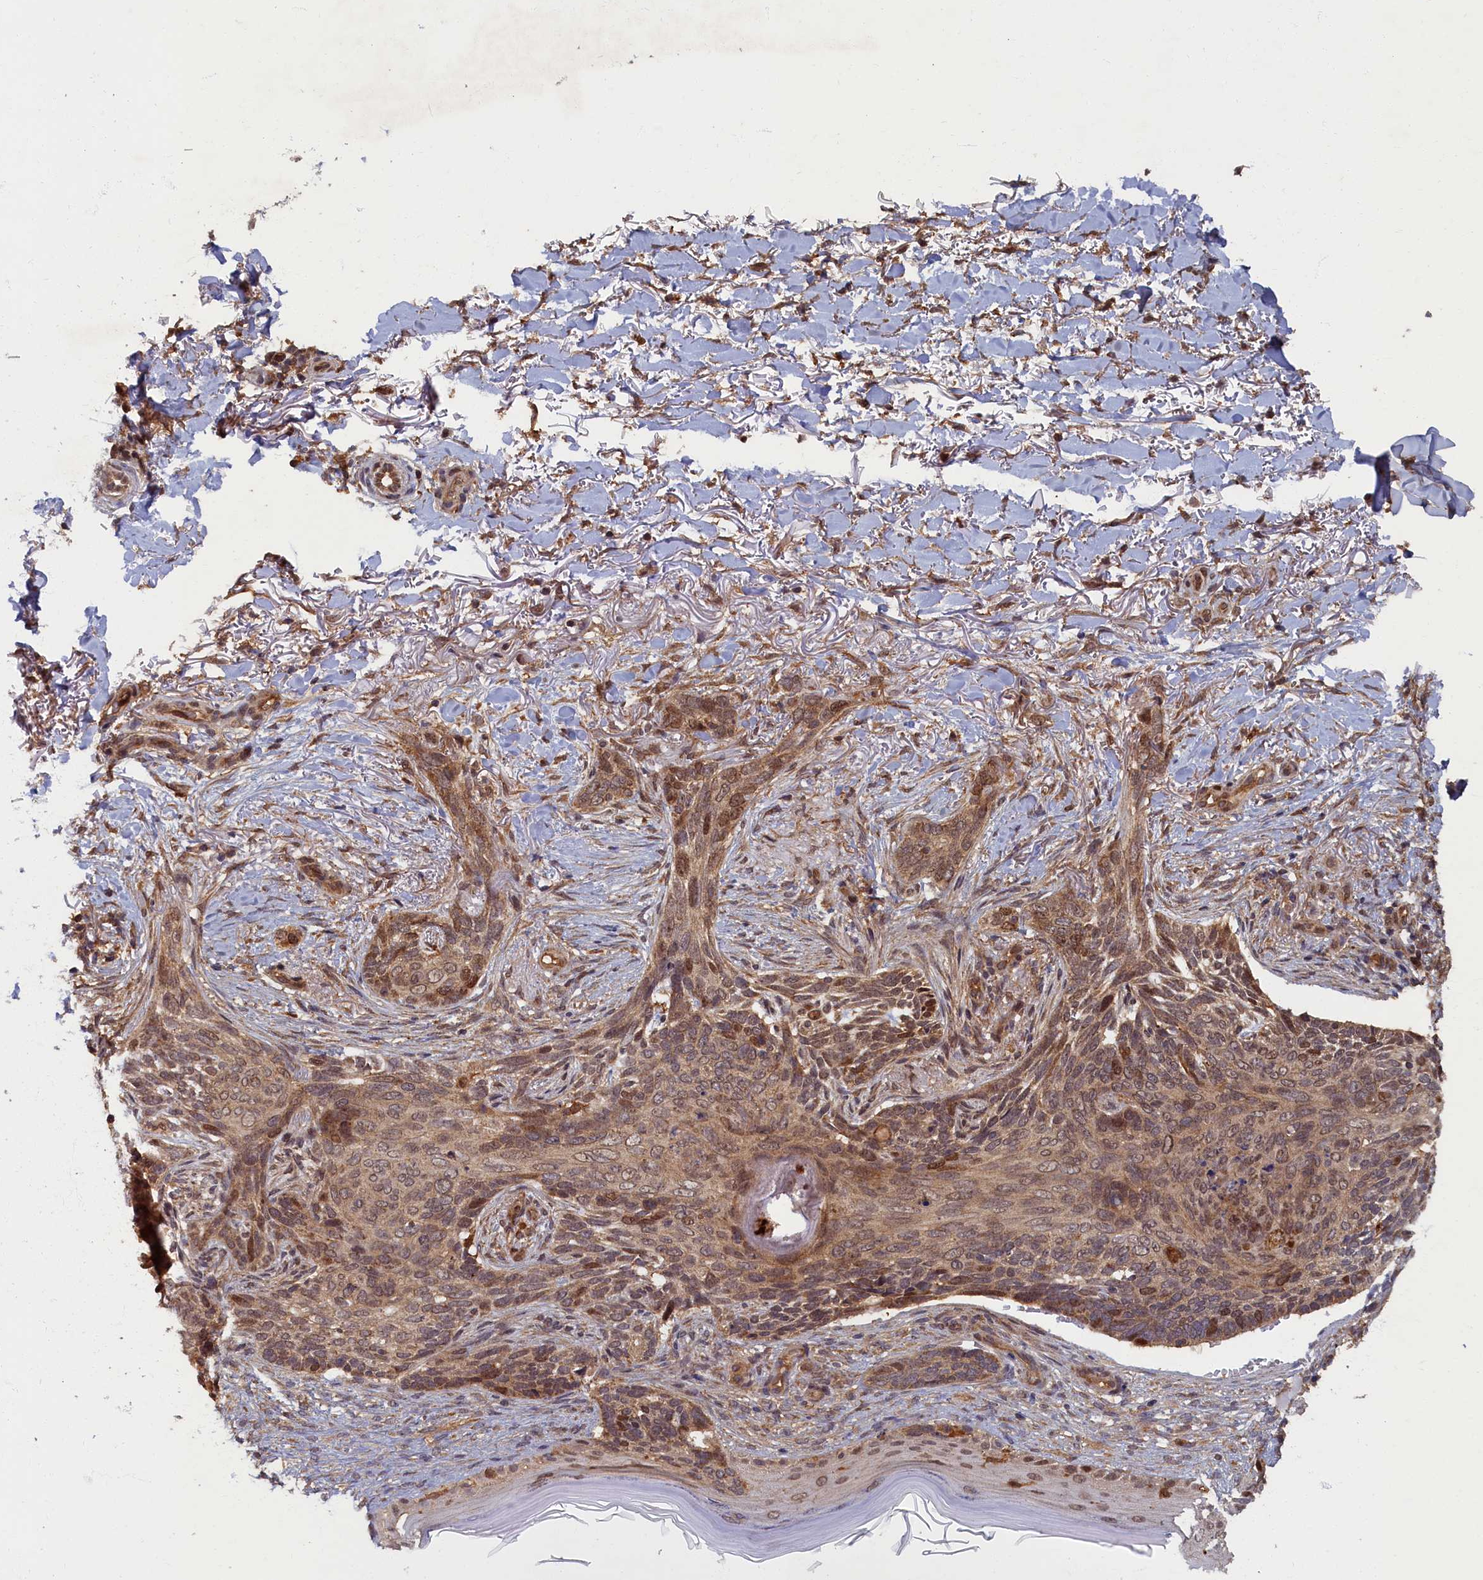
{"staining": {"intensity": "moderate", "quantity": ">75%", "location": "cytoplasmic/membranous,nuclear"}, "tissue": "skin cancer", "cell_type": "Tumor cells", "image_type": "cancer", "snomed": [{"axis": "morphology", "description": "Normal tissue, NOS"}, {"axis": "morphology", "description": "Basal cell carcinoma"}, {"axis": "topography", "description": "Skin"}], "caption": "The histopathology image shows staining of basal cell carcinoma (skin), revealing moderate cytoplasmic/membranous and nuclear protein staining (brown color) within tumor cells.", "gene": "BRCA1", "patient": {"sex": "female", "age": 67}}